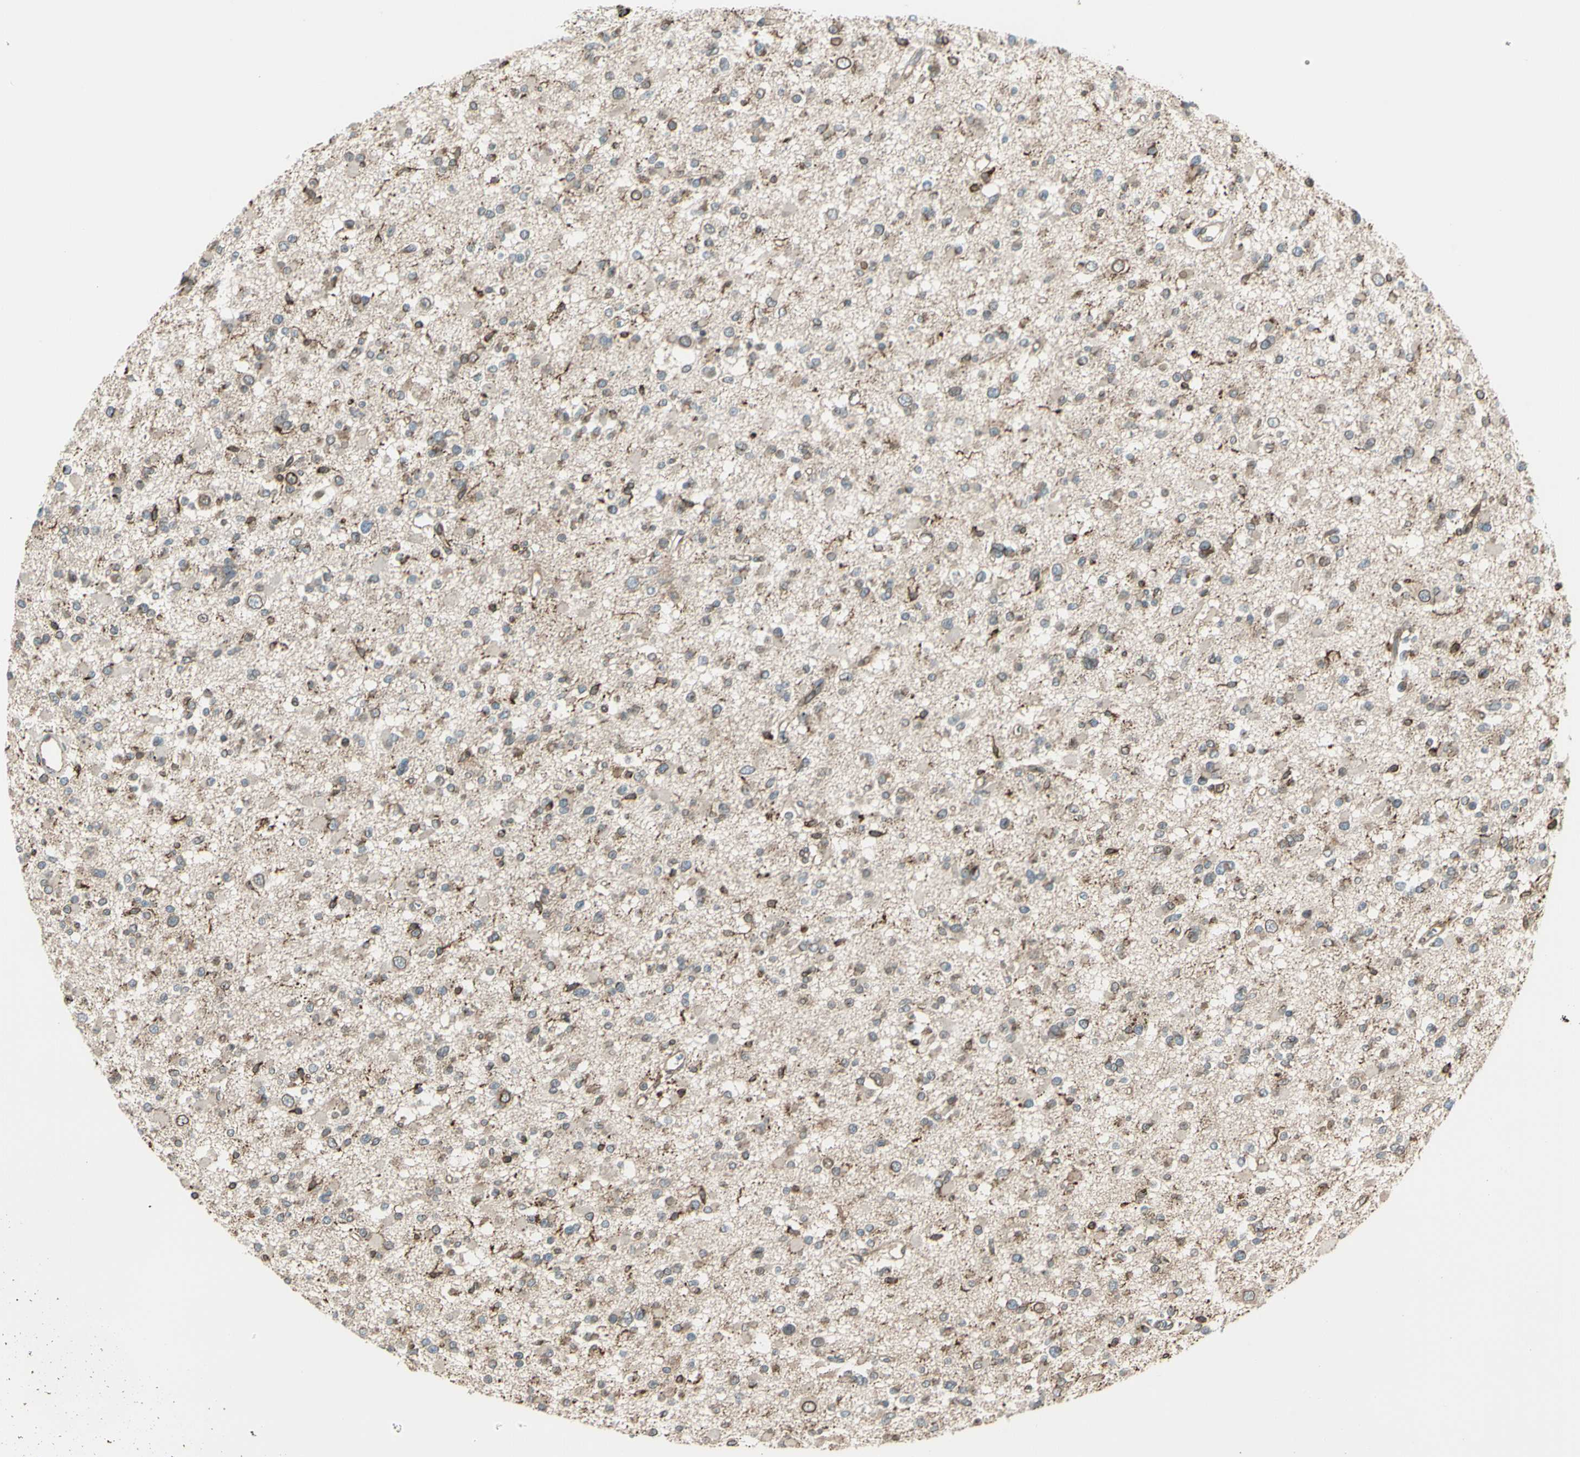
{"staining": {"intensity": "moderate", "quantity": "<25%", "location": "cytoplasmic/membranous,nuclear"}, "tissue": "glioma", "cell_type": "Tumor cells", "image_type": "cancer", "snomed": [{"axis": "morphology", "description": "Glioma, malignant, Low grade"}, {"axis": "topography", "description": "Brain"}], "caption": "Tumor cells display moderate cytoplasmic/membranous and nuclear staining in about <25% of cells in glioma.", "gene": "TRIO", "patient": {"sex": "female", "age": 22}}